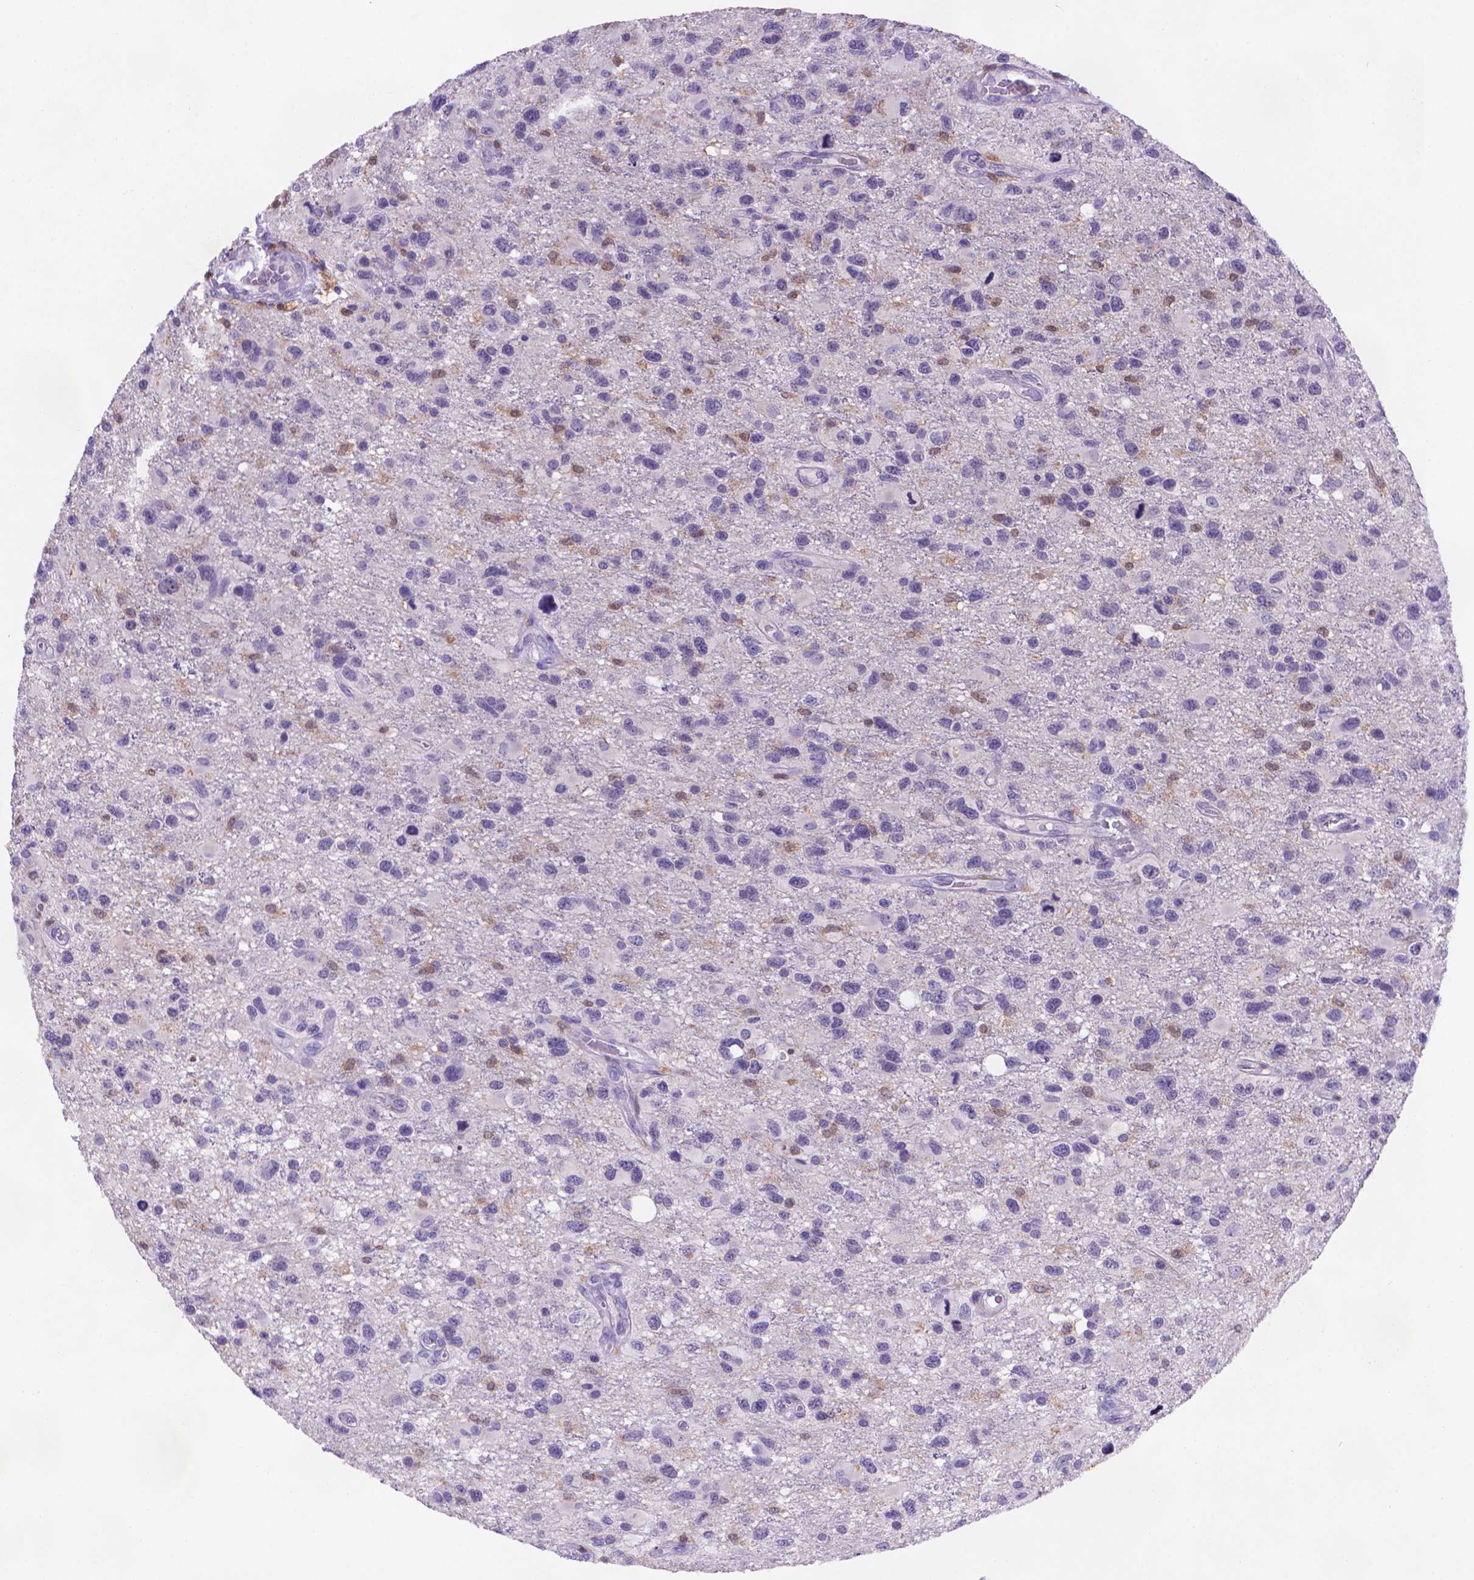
{"staining": {"intensity": "negative", "quantity": "none", "location": "none"}, "tissue": "glioma", "cell_type": "Tumor cells", "image_type": "cancer", "snomed": [{"axis": "morphology", "description": "Glioma, malignant, NOS"}, {"axis": "morphology", "description": "Glioma, malignant, High grade"}, {"axis": "topography", "description": "Brain"}], "caption": "An immunohistochemistry micrograph of malignant glioma (high-grade) is shown. There is no staining in tumor cells of malignant glioma (high-grade).", "gene": "FGD2", "patient": {"sex": "female", "age": 71}}